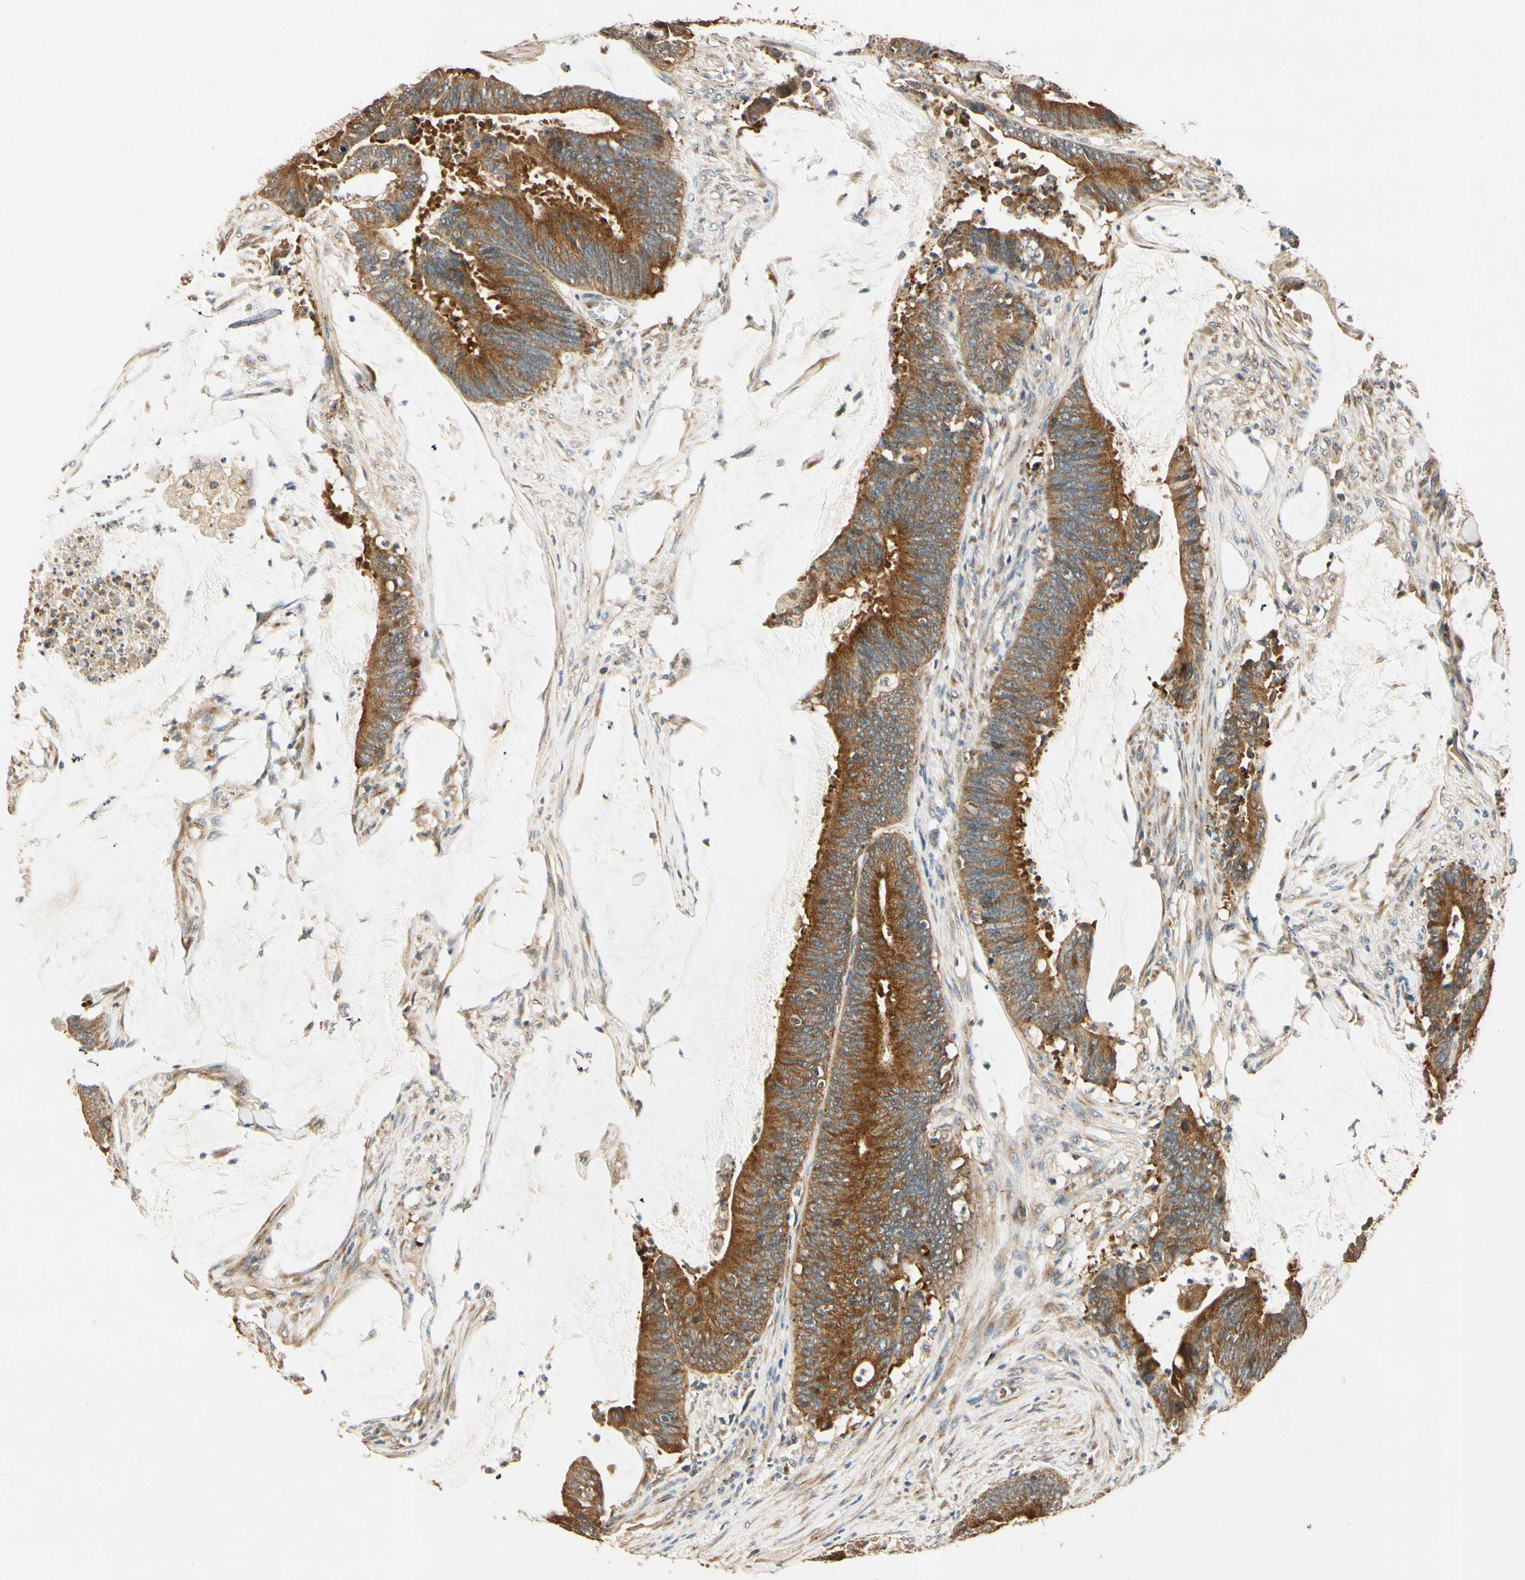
{"staining": {"intensity": "strong", "quantity": ">75%", "location": "cytoplasmic/membranous"}, "tissue": "colorectal cancer", "cell_type": "Tumor cells", "image_type": "cancer", "snomed": [{"axis": "morphology", "description": "Adenocarcinoma, NOS"}, {"axis": "topography", "description": "Rectum"}], "caption": "Immunohistochemistry (IHC) (DAB) staining of colorectal adenocarcinoma shows strong cytoplasmic/membranous protein expression in approximately >75% of tumor cells.", "gene": "AKAP9", "patient": {"sex": "female", "age": 66}}